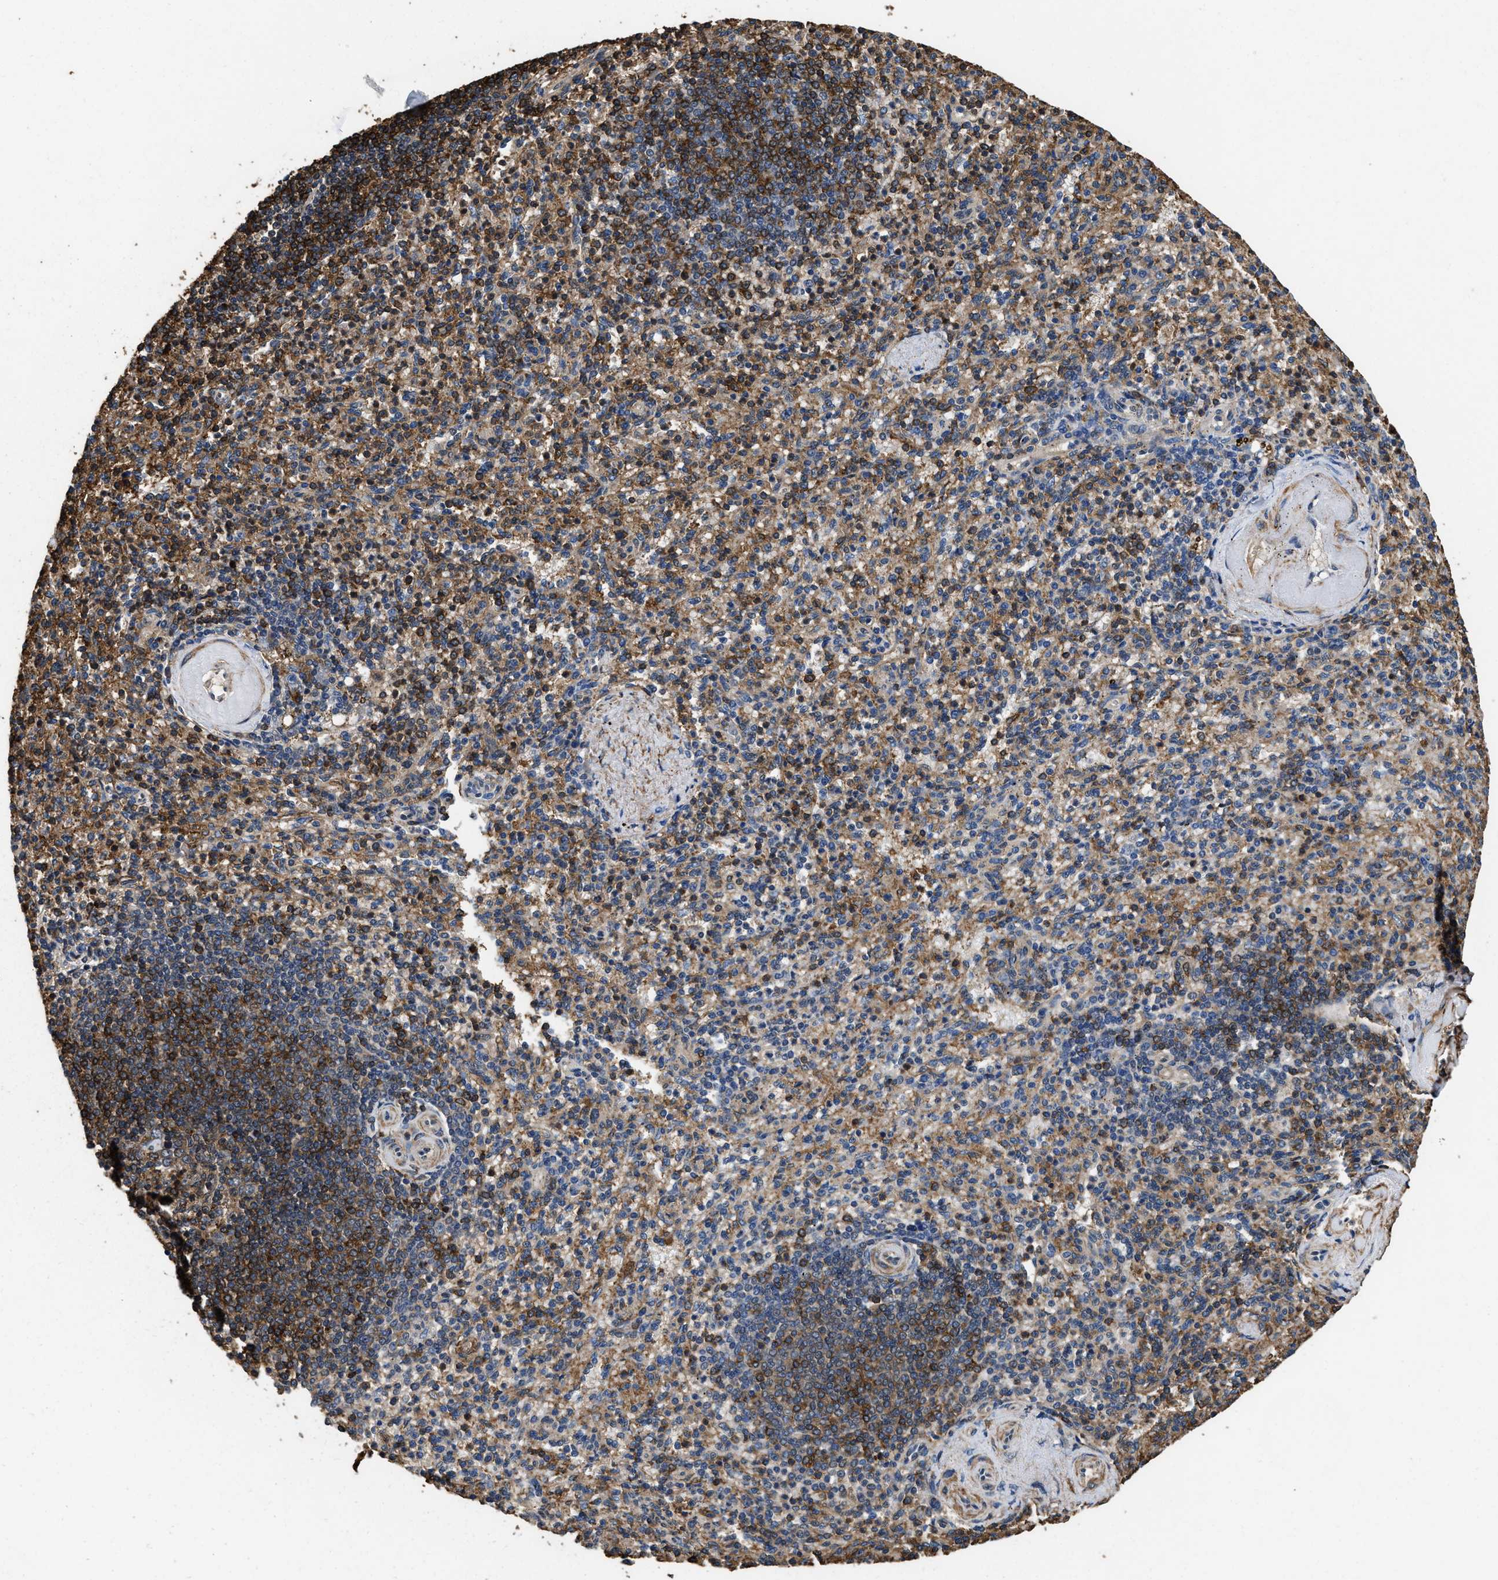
{"staining": {"intensity": "moderate", "quantity": ">75%", "location": "cytoplasmic/membranous"}, "tissue": "spleen", "cell_type": "Cells in red pulp", "image_type": "normal", "snomed": [{"axis": "morphology", "description": "Normal tissue, NOS"}, {"axis": "topography", "description": "Spleen"}], "caption": "This photomicrograph displays immunohistochemistry (IHC) staining of benign spleen, with medium moderate cytoplasmic/membranous positivity in about >75% of cells in red pulp.", "gene": "LINGO2", "patient": {"sex": "female", "age": 74}}